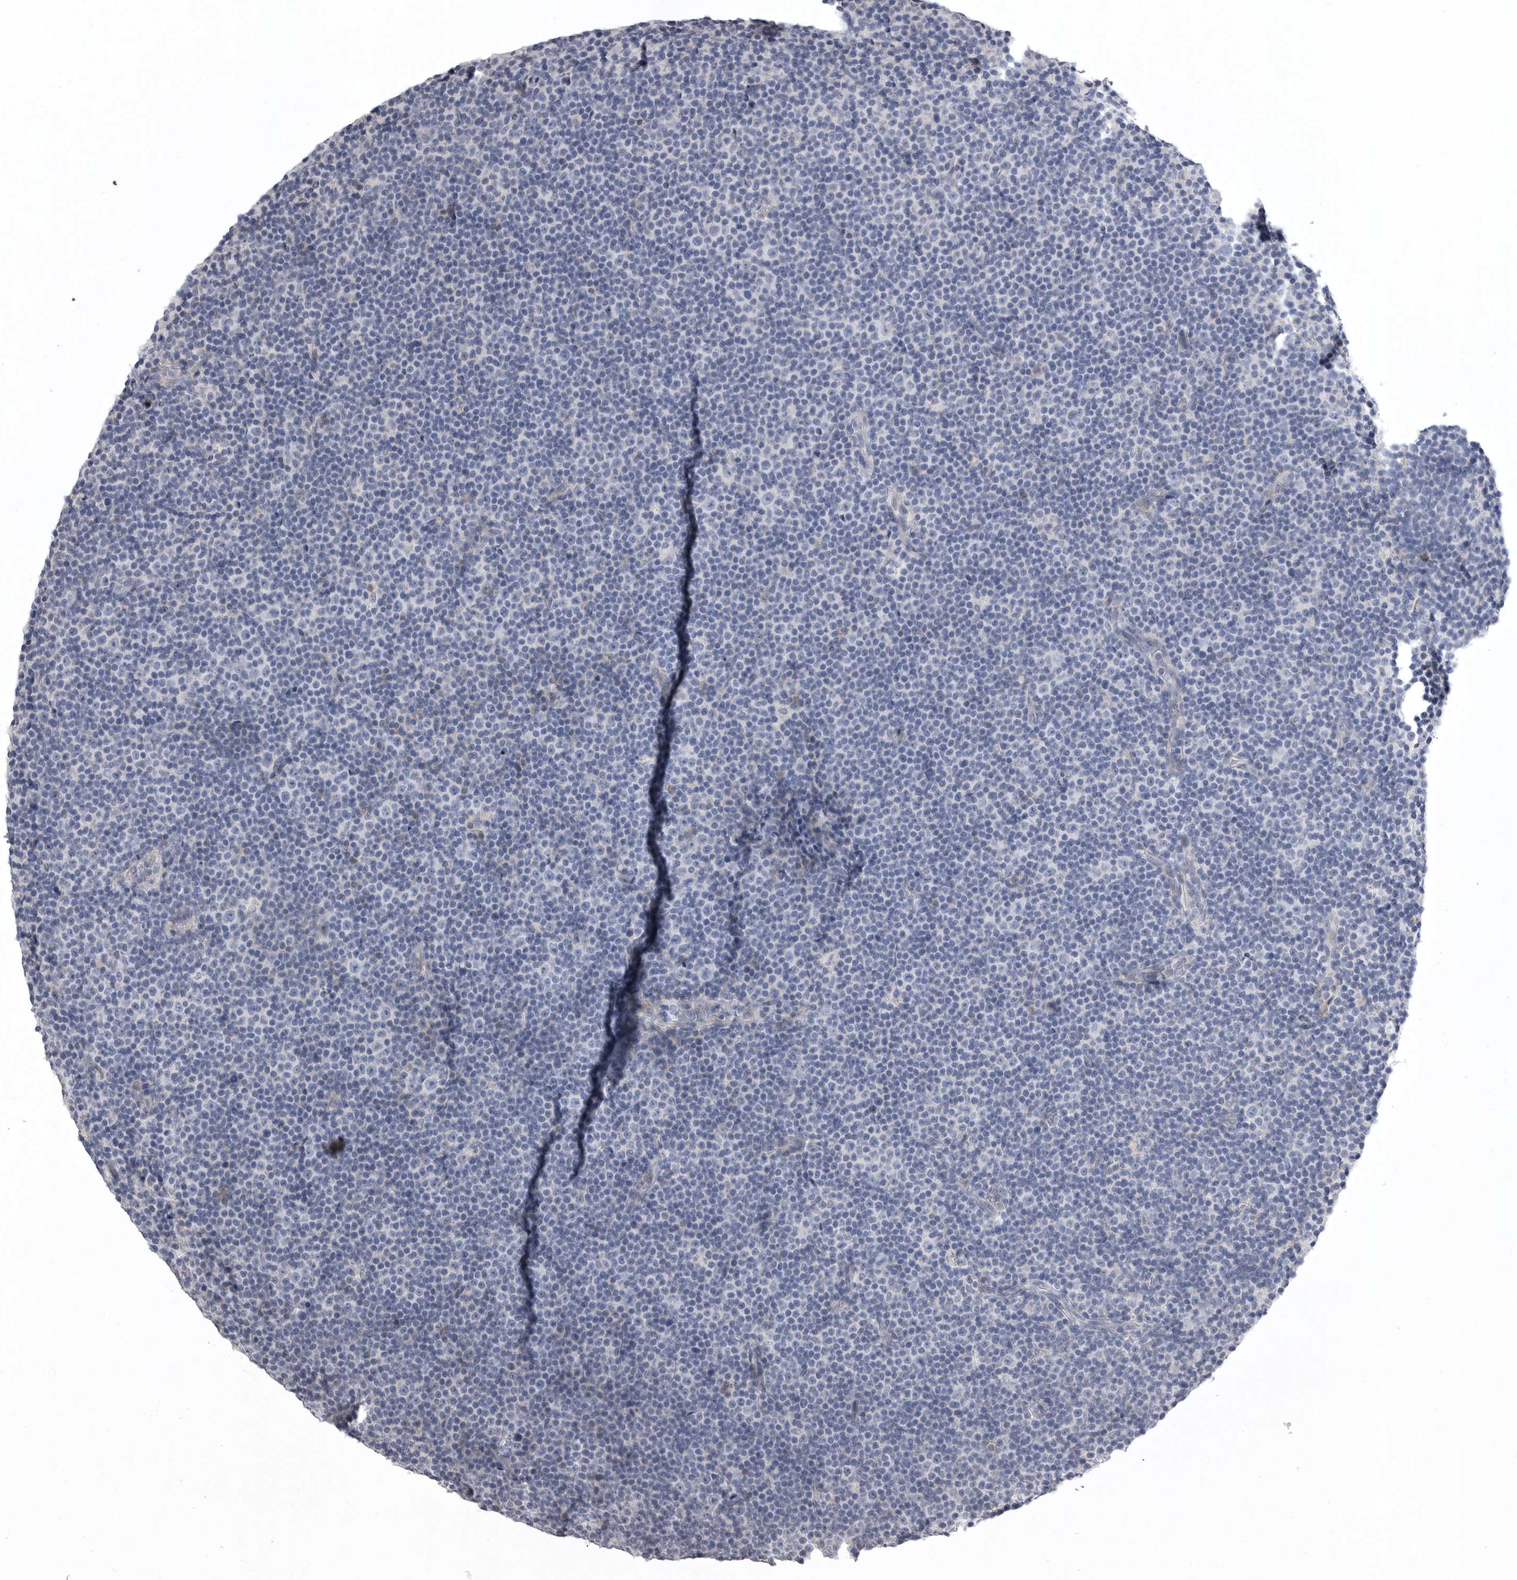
{"staining": {"intensity": "negative", "quantity": "none", "location": "none"}, "tissue": "lymphoma", "cell_type": "Tumor cells", "image_type": "cancer", "snomed": [{"axis": "morphology", "description": "Malignant lymphoma, non-Hodgkin's type, Low grade"}, {"axis": "topography", "description": "Lymph node"}], "caption": "Lymphoma was stained to show a protein in brown. There is no significant staining in tumor cells.", "gene": "CRP", "patient": {"sex": "female", "age": 67}}